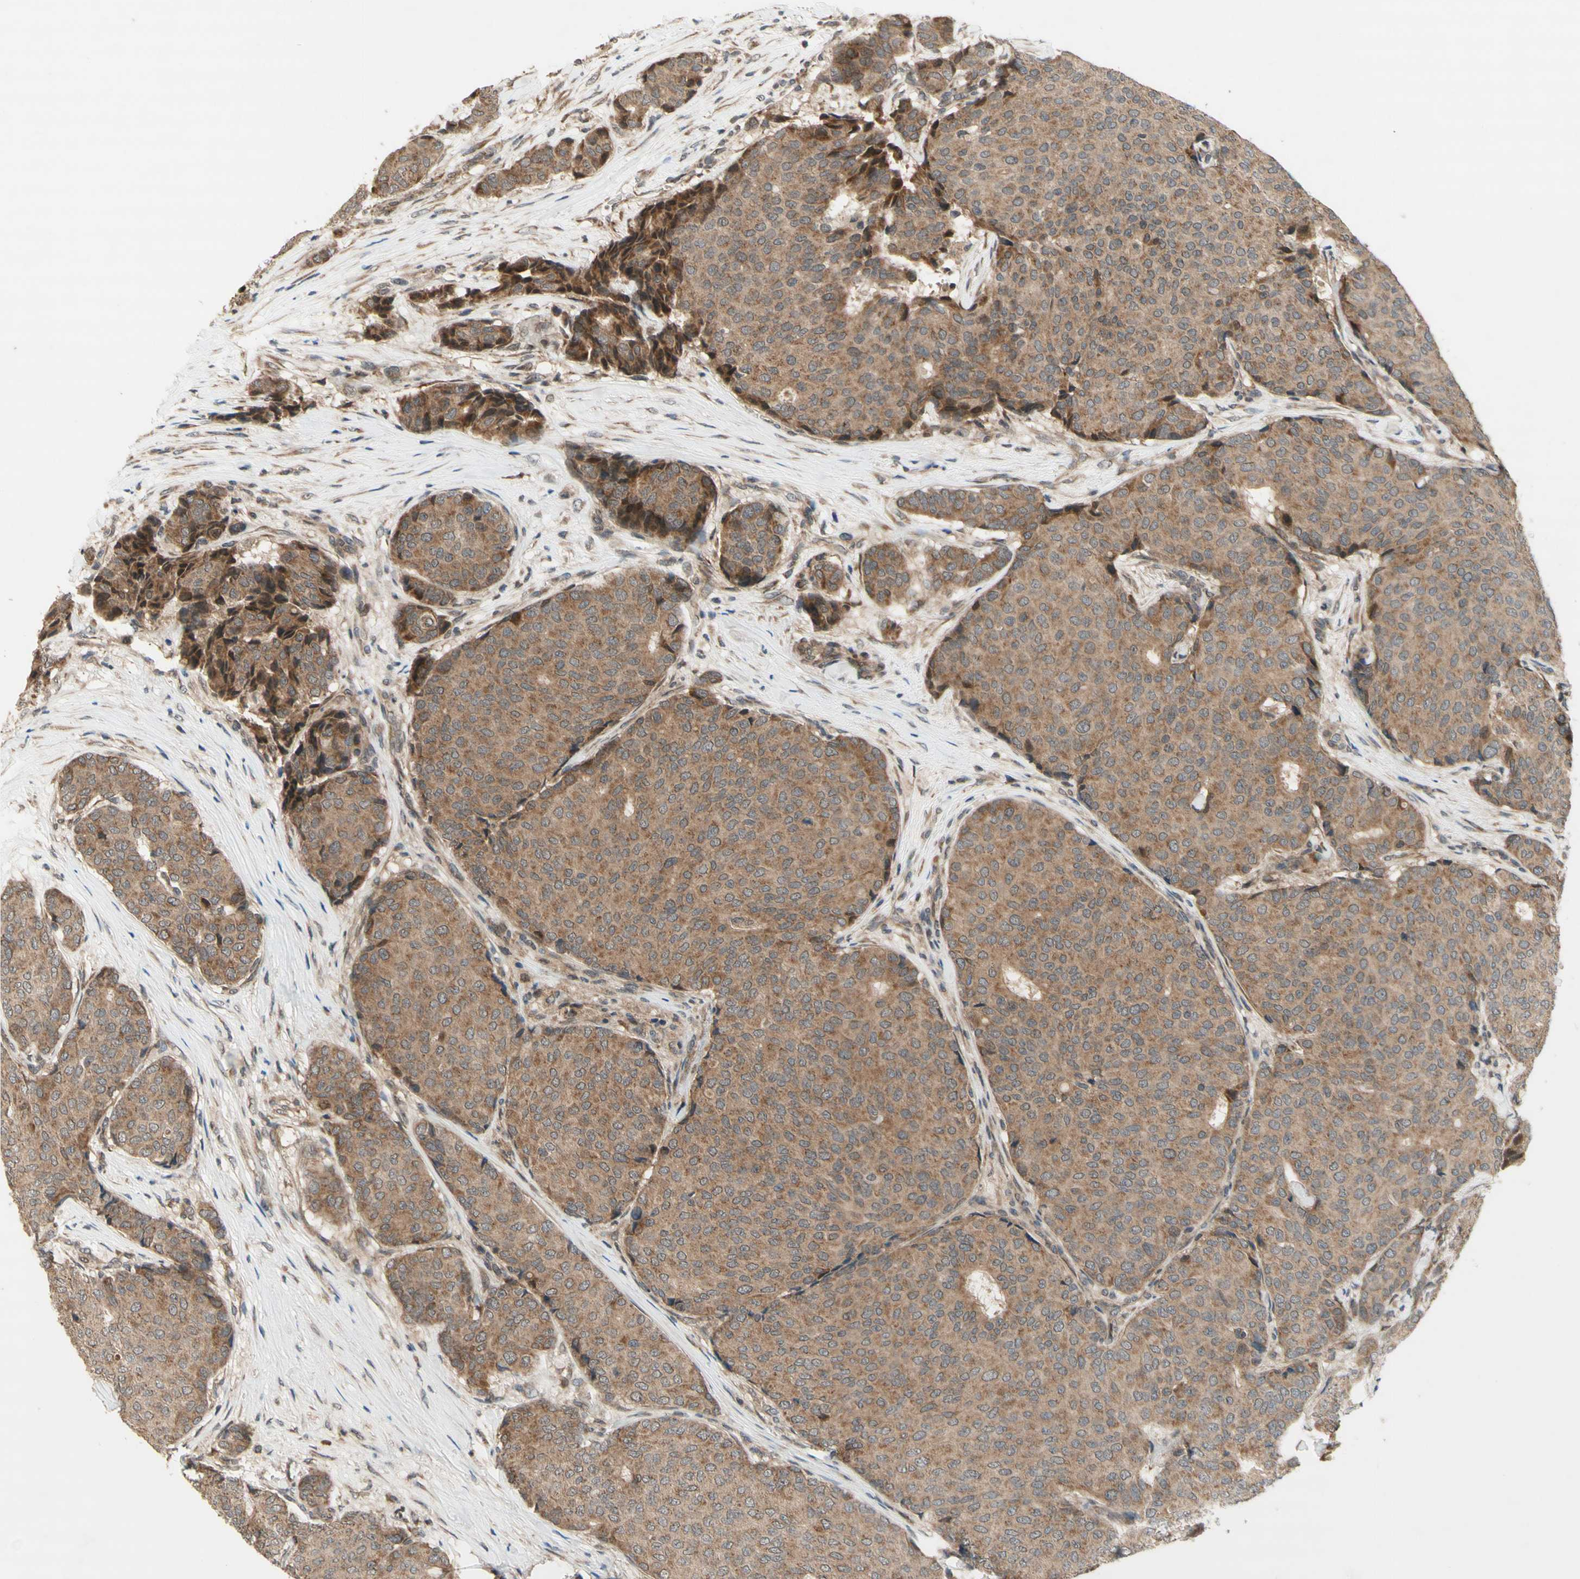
{"staining": {"intensity": "strong", "quantity": ">75%", "location": "cytoplasmic/membranous"}, "tissue": "breast cancer", "cell_type": "Tumor cells", "image_type": "cancer", "snomed": [{"axis": "morphology", "description": "Duct carcinoma"}, {"axis": "topography", "description": "Breast"}], "caption": "A high amount of strong cytoplasmic/membranous positivity is seen in about >75% of tumor cells in breast intraductal carcinoma tissue. (DAB (3,3'-diaminobenzidine) IHC with brightfield microscopy, high magnification).", "gene": "DDOST", "patient": {"sex": "female", "age": 75}}